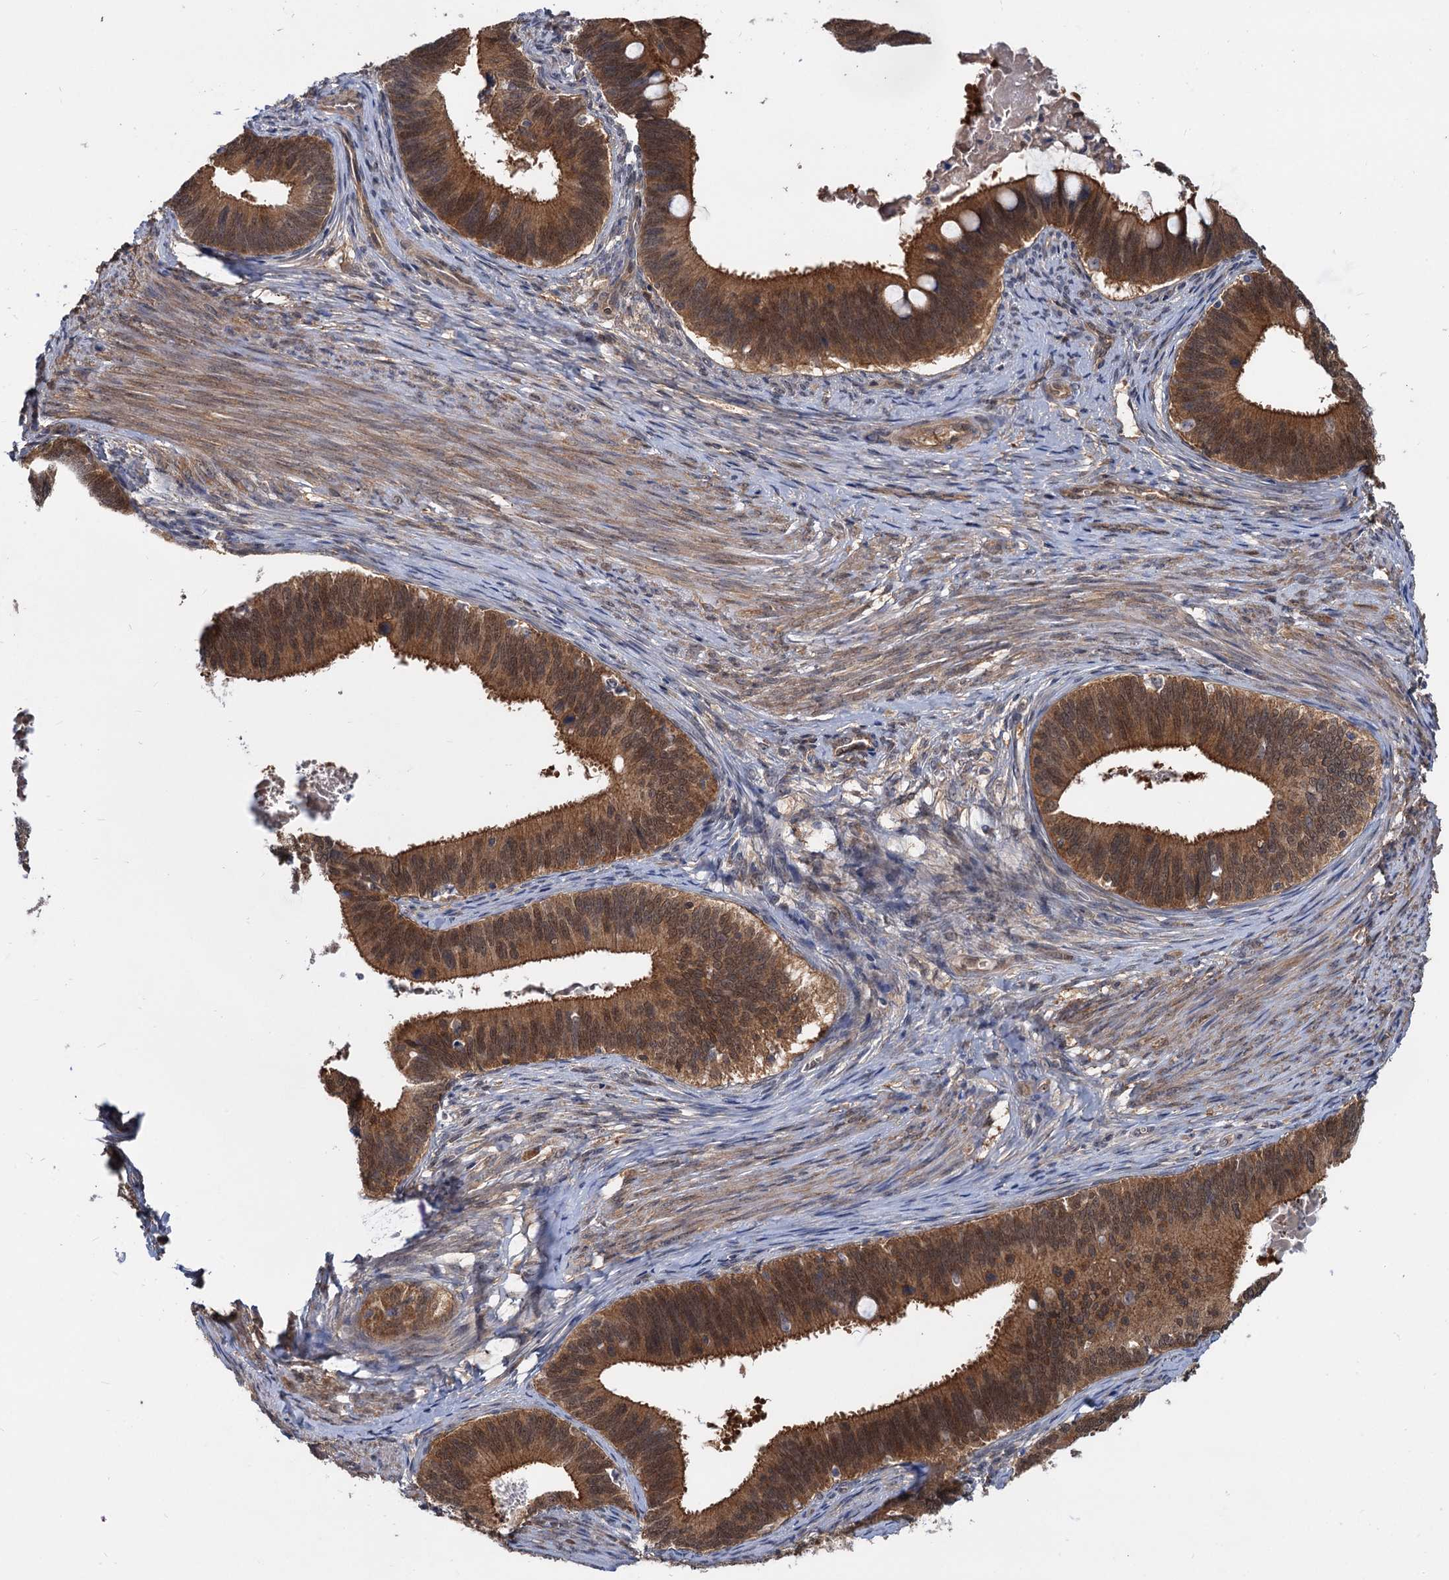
{"staining": {"intensity": "strong", "quantity": ">75%", "location": "cytoplasmic/membranous,nuclear"}, "tissue": "cervical cancer", "cell_type": "Tumor cells", "image_type": "cancer", "snomed": [{"axis": "morphology", "description": "Adenocarcinoma, NOS"}, {"axis": "topography", "description": "Cervix"}], "caption": "Protein expression analysis of cervical cancer shows strong cytoplasmic/membranous and nuclear staining in approximately >75% of tumor cells.", "gene": "SNX15", "patient": {"sex": "female", "age": 42}}